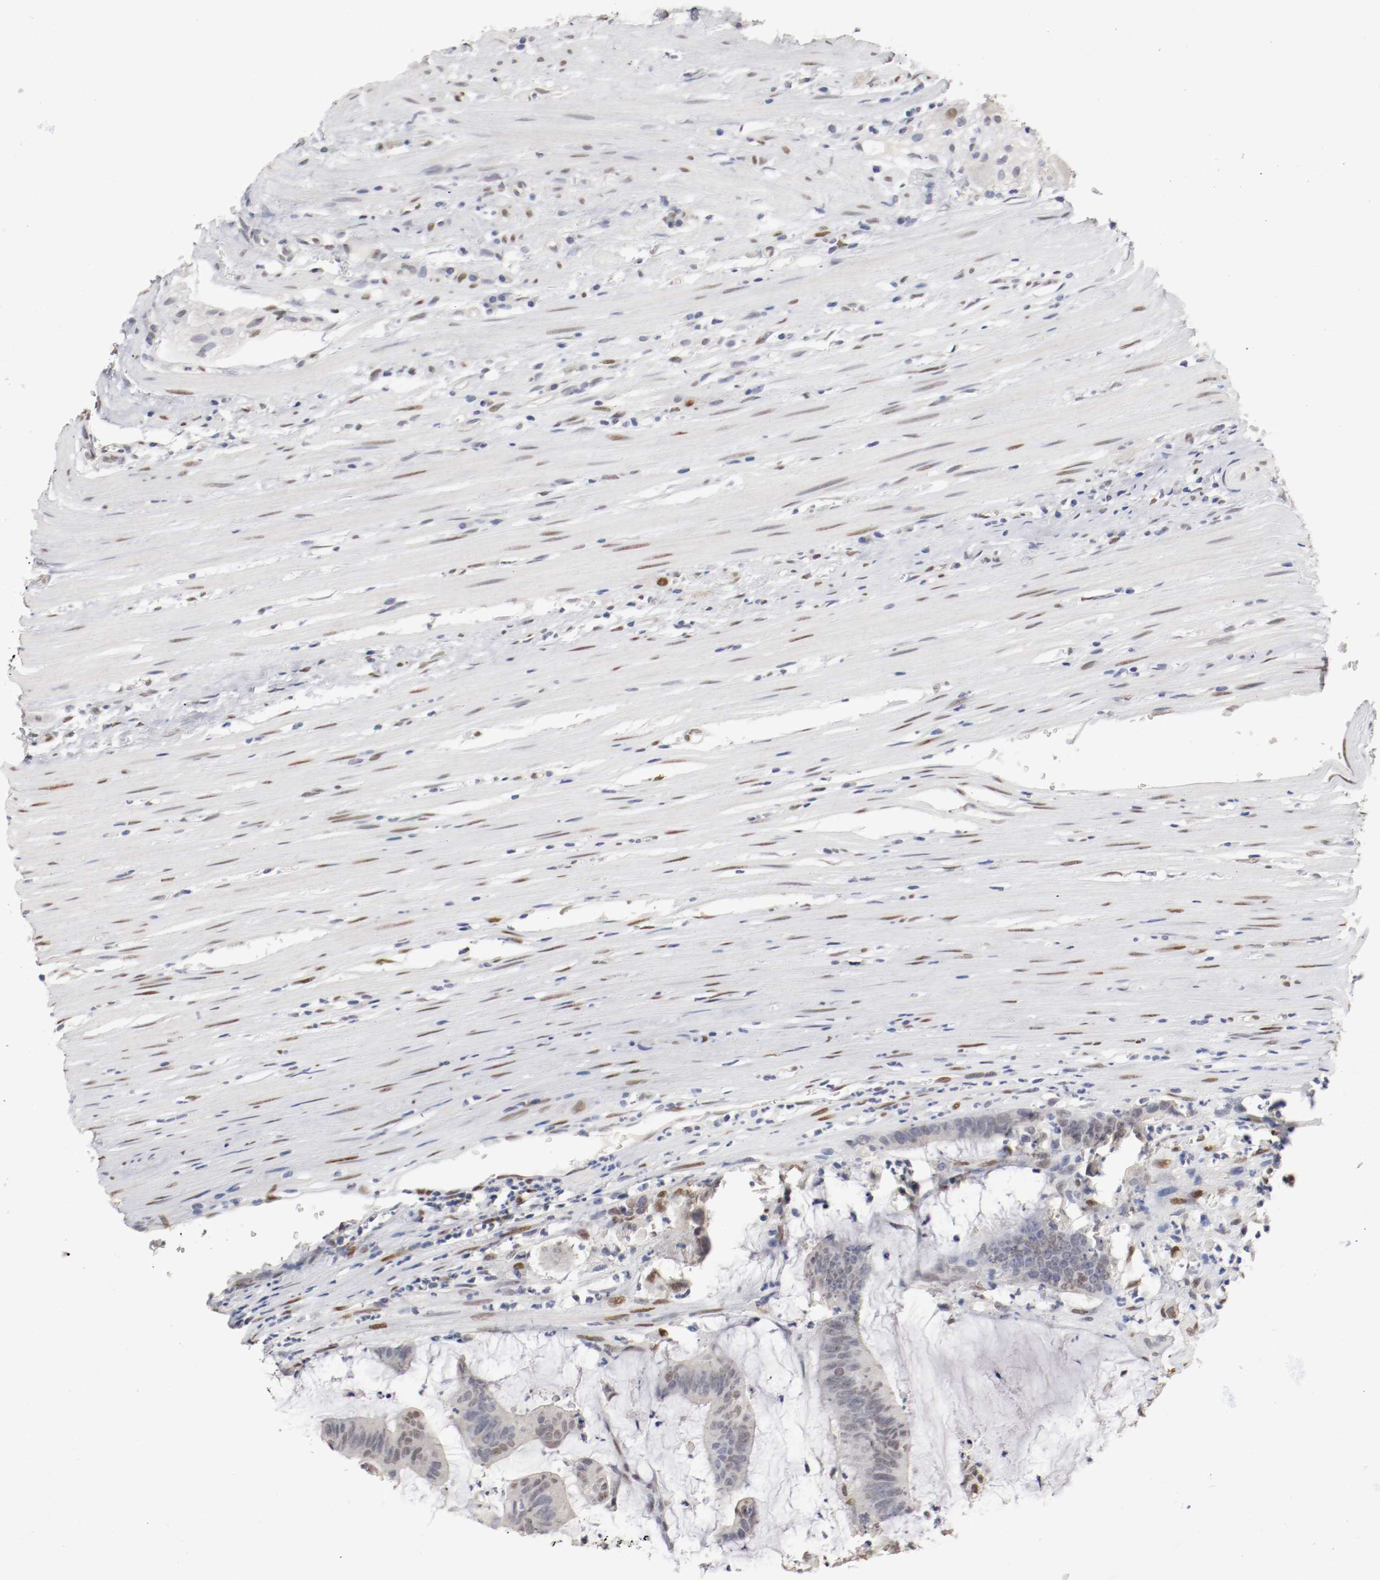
{"staining": {"intensity": "moderate", "quantity": "<25%", "location": "nuclear"}, "tissue": "colorectal cancer", "cell_type": "Tumor cells", "image_type": "cancer", "snomed": [{"axis": "morphology", "description": "Adenocarcinoma, NOS"}, {"axis": "topography", "description": "Rectum"}], "caption": "Adenocarcinoma (colorectal) tissue demonstrates moderate nuclear staining in approximately <25% of tumor cells, visualized by immunohistochemistry.", "gene": "FOSL2", "patient": {"sex": "female", "age": 66}}